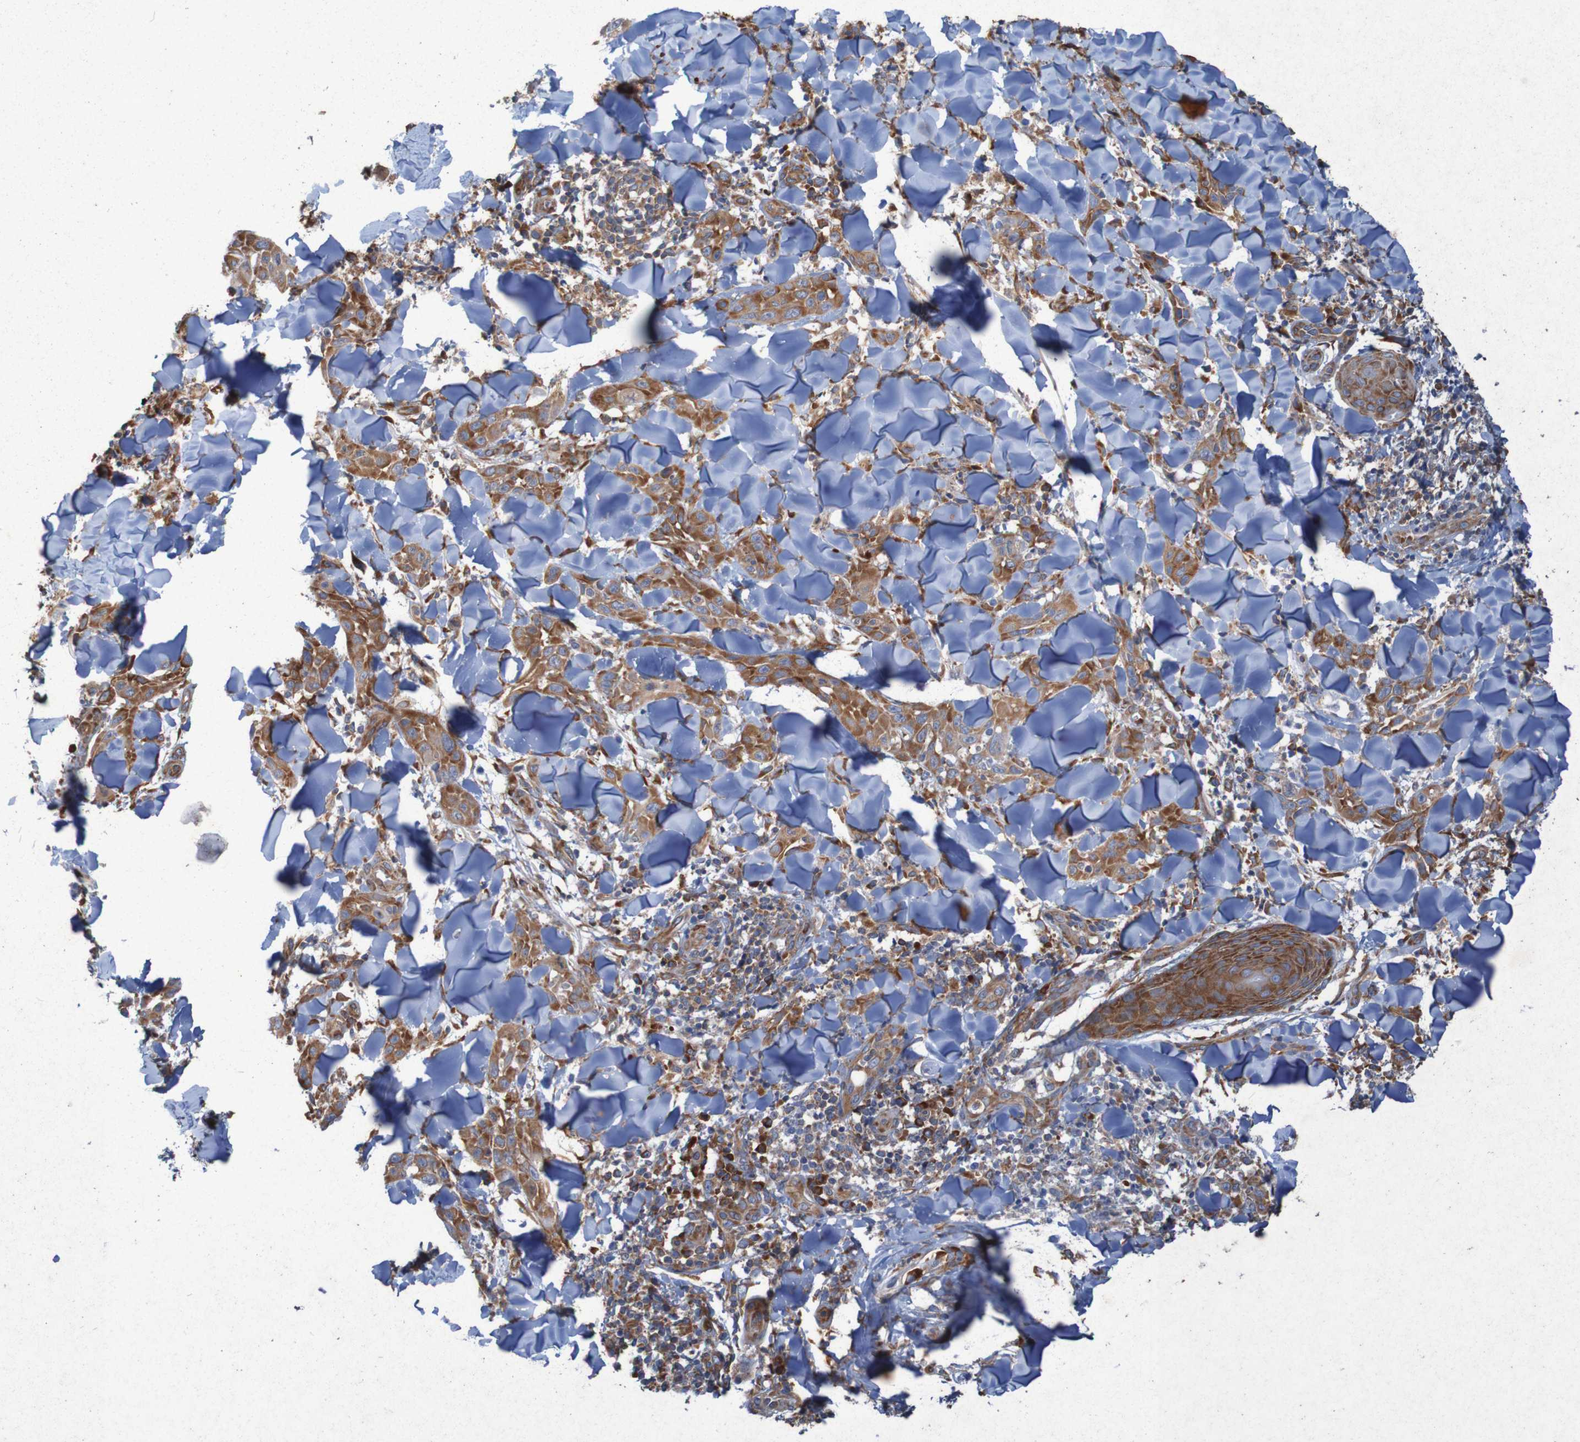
{"staining": {"intensity": "strong", "quantity": ">75%", "location": "cytoplasmic/membranous"}, "tissue": "skin cancer", "cell_type": "Tumor cells", "image_type": "cancer", "snomed": [{"axis": "morphology", "description": "Squamous cell carcinoma, NOS"}, {"axis": "topography", "description": "Skin"}], "caption": "A brown stain highlights strong cytoplasmic/membranous positivity of a protein in human skin cancer (squamous cell carcinoma) tumor cells. The staining is performed using DAB brown chromogen to label protein expression. The nuclei are counter-stained blue using hematoxylin.", "gene": "RPL10", "patient": {"sex": "male", "age": 24}}